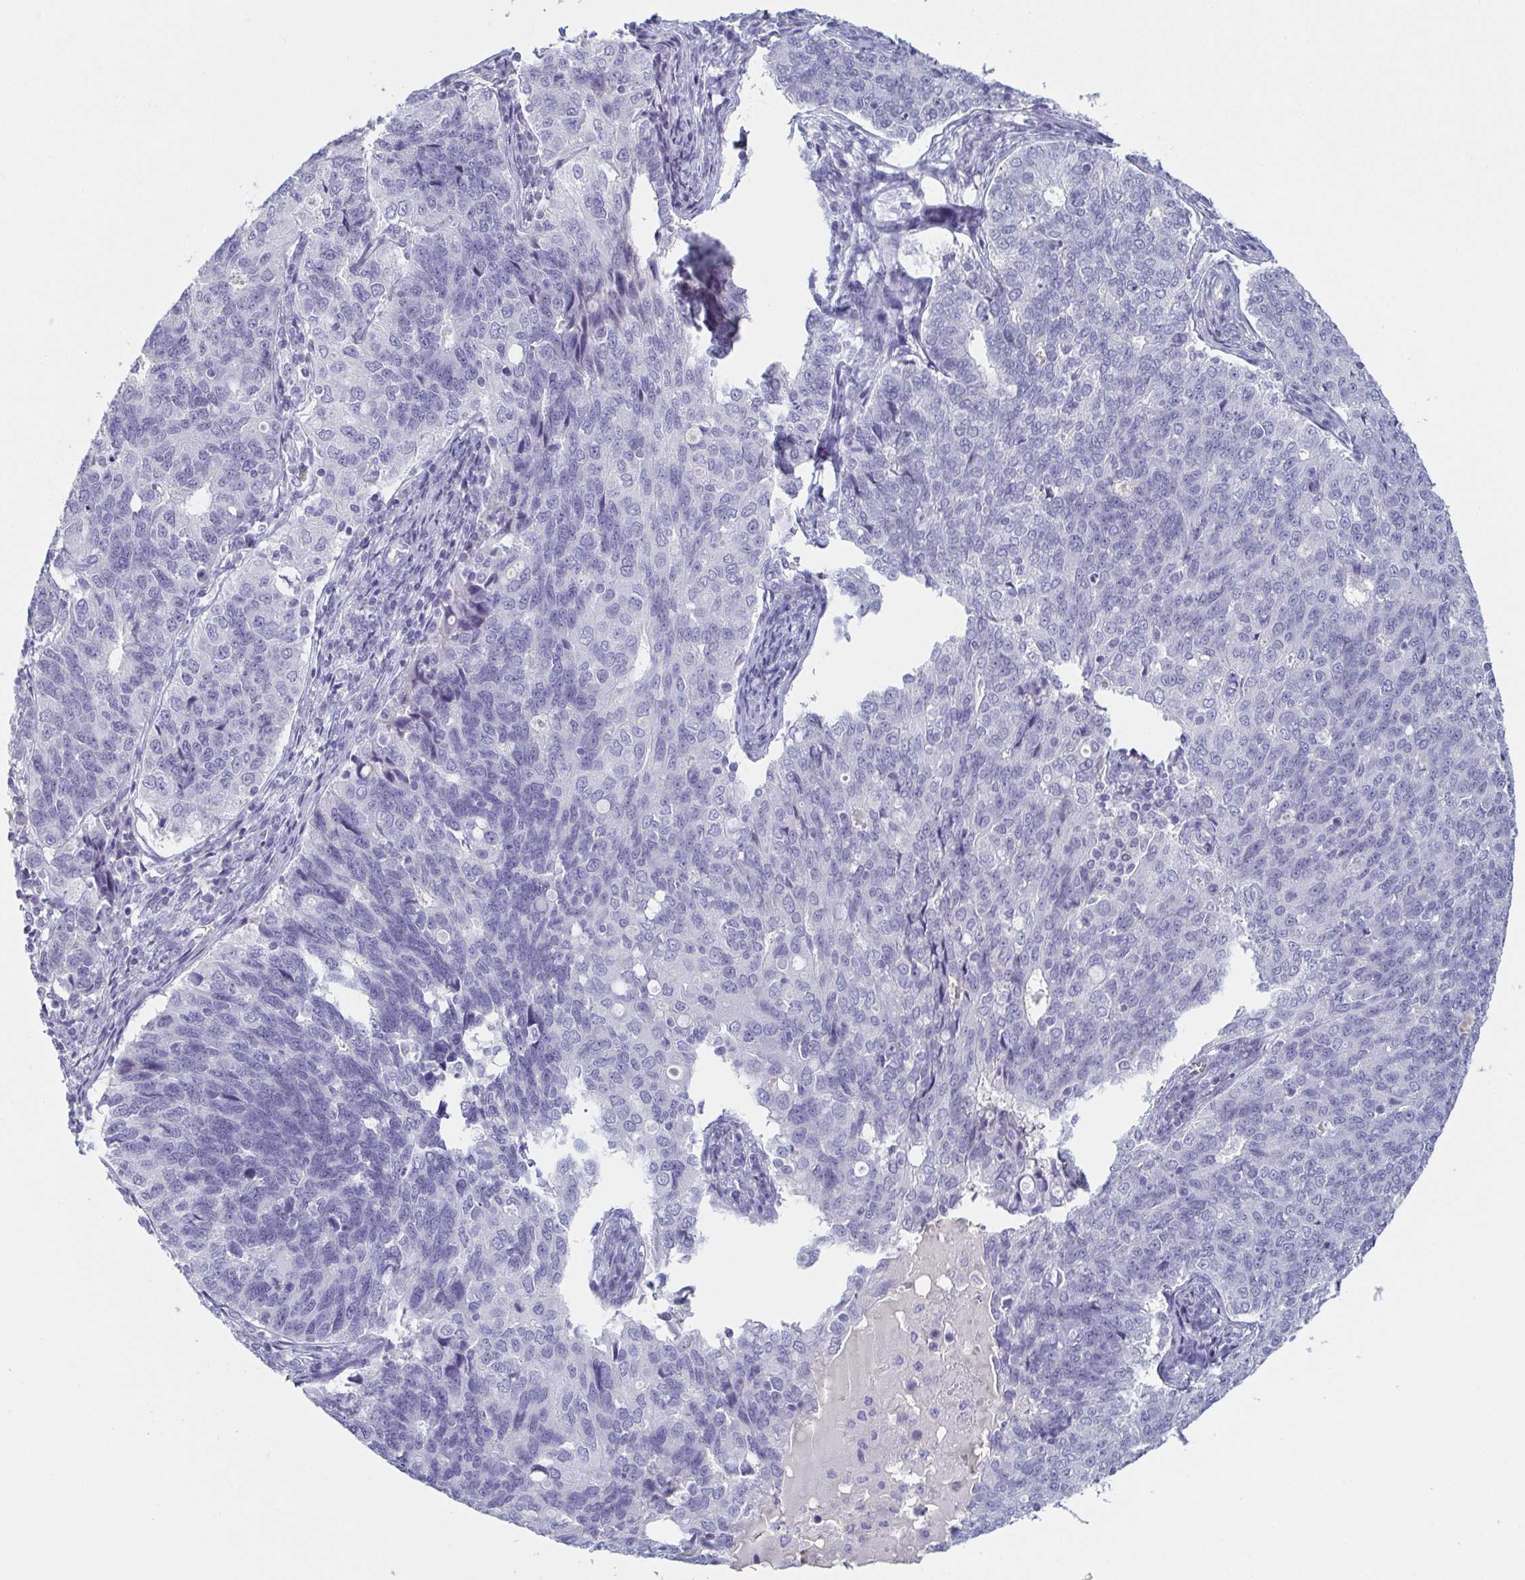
{"staining": {"intensity": "negative", "quantity": "none", "location": "none"}, "tissue": "endometrial cancer", "cell_type": "Tumor cells", "image_type": "cancer", "snomed": [{"axis": "morphology", "description": "Adenocarcinoma, NOS"}, {"axis": "topography", "description": "Endometrium"}], "caption": "High power microscopy image of an immunohistochemistry micrograph of endometrial cancer, revealing no significant staining in tumor cells.", "gene": "ITLN1", "patient": {"sex": "female", "age": 43}}